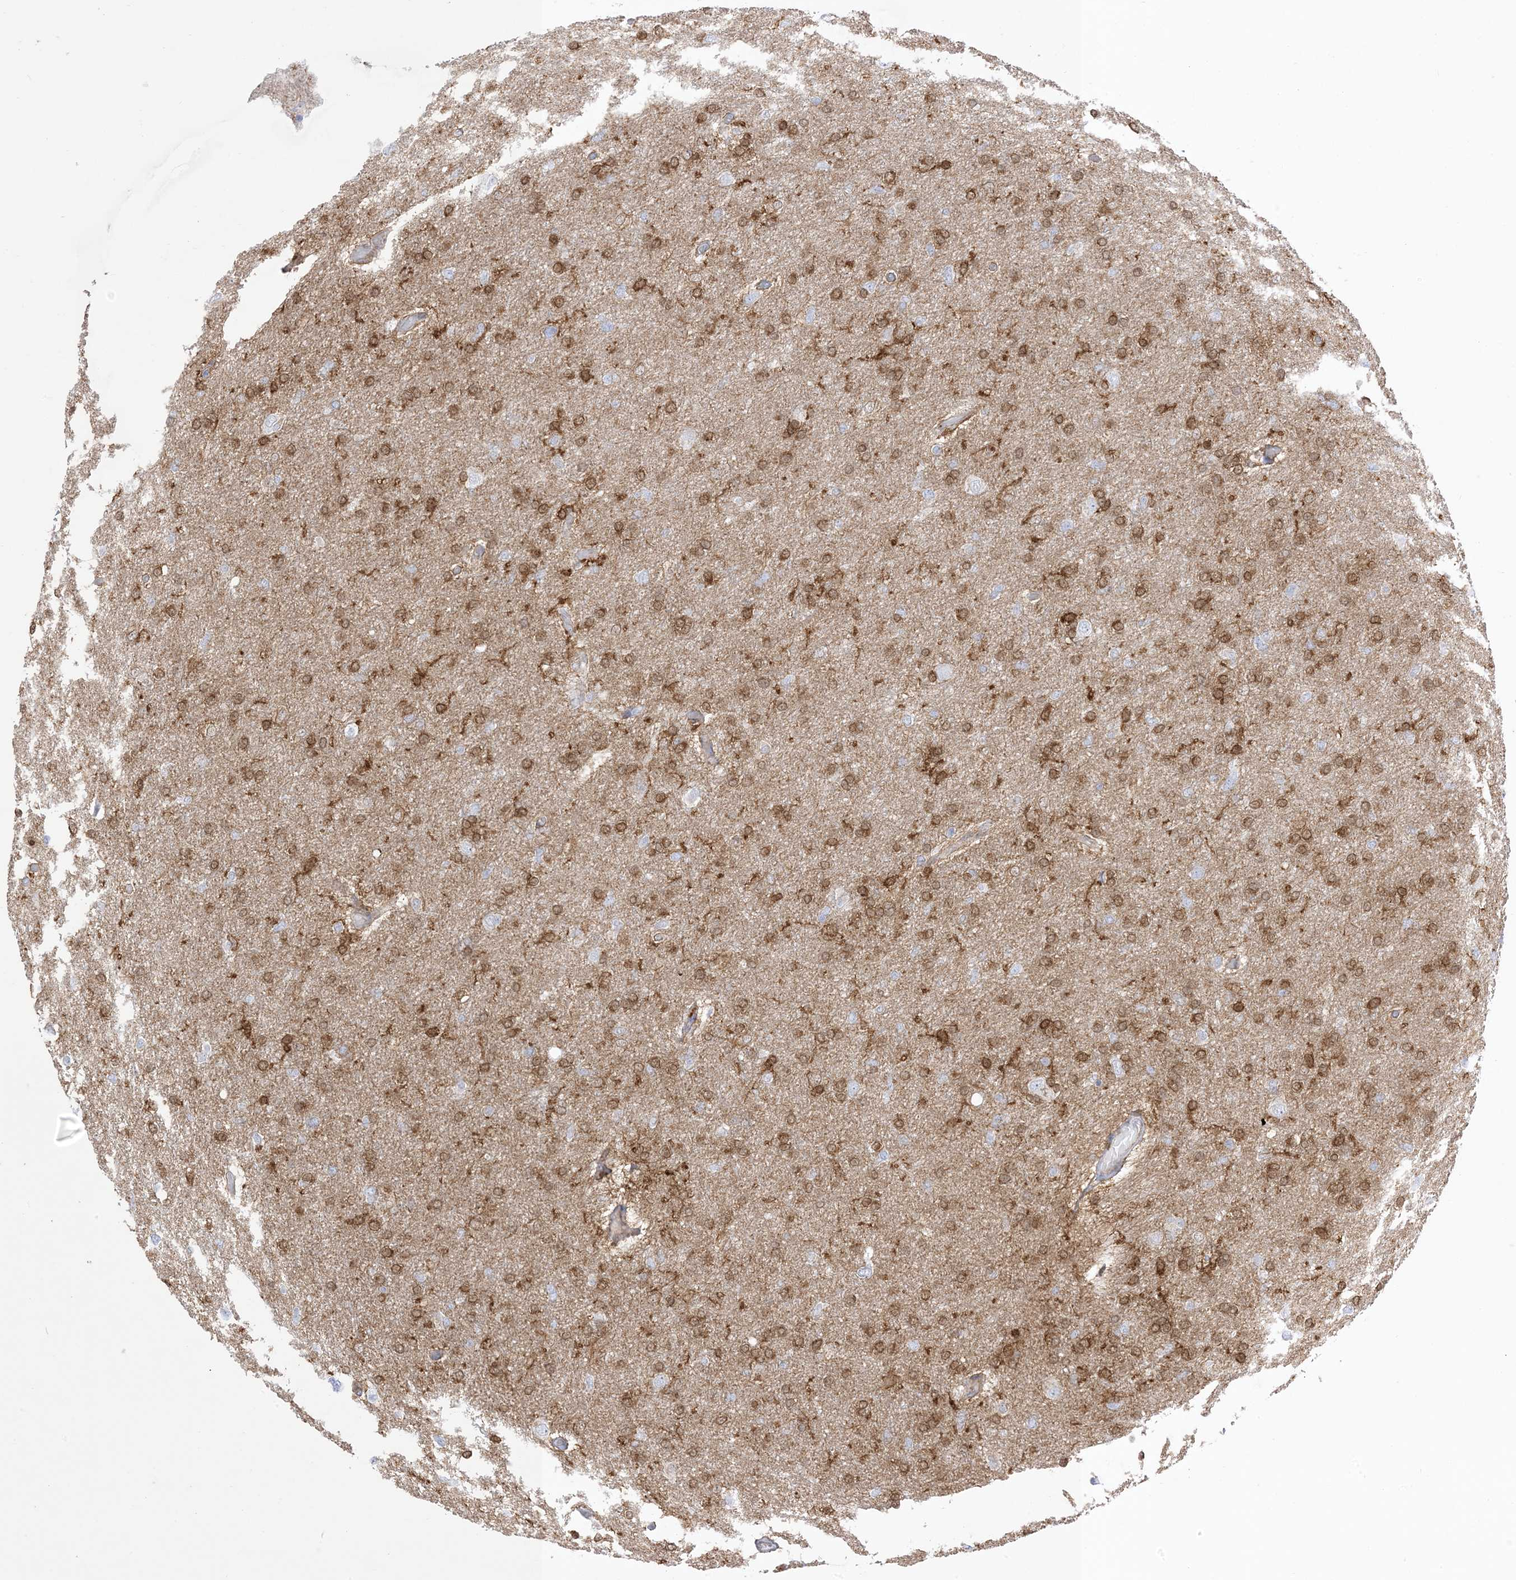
{"staining": {"intensity": "moderate", "quantity": ">75%", "location": "cytoplasmic/membranous"}, "tissue": "glioma", "cell_type": "Tumor cells", "image_type": "cancer", "snomed": [{"axis": "morphology", "description": "Glioma, malignant, High grade"}, {"axis": "topography", "description": "Cerebral cortex"}], "caption": "Brown immunohistochemical staining in glioma displays moderate cytoplasmic/membranous expression in about >75% of tumor cells.", "gene": "GSN", "patient": {"sex": "female", "age": 36}}